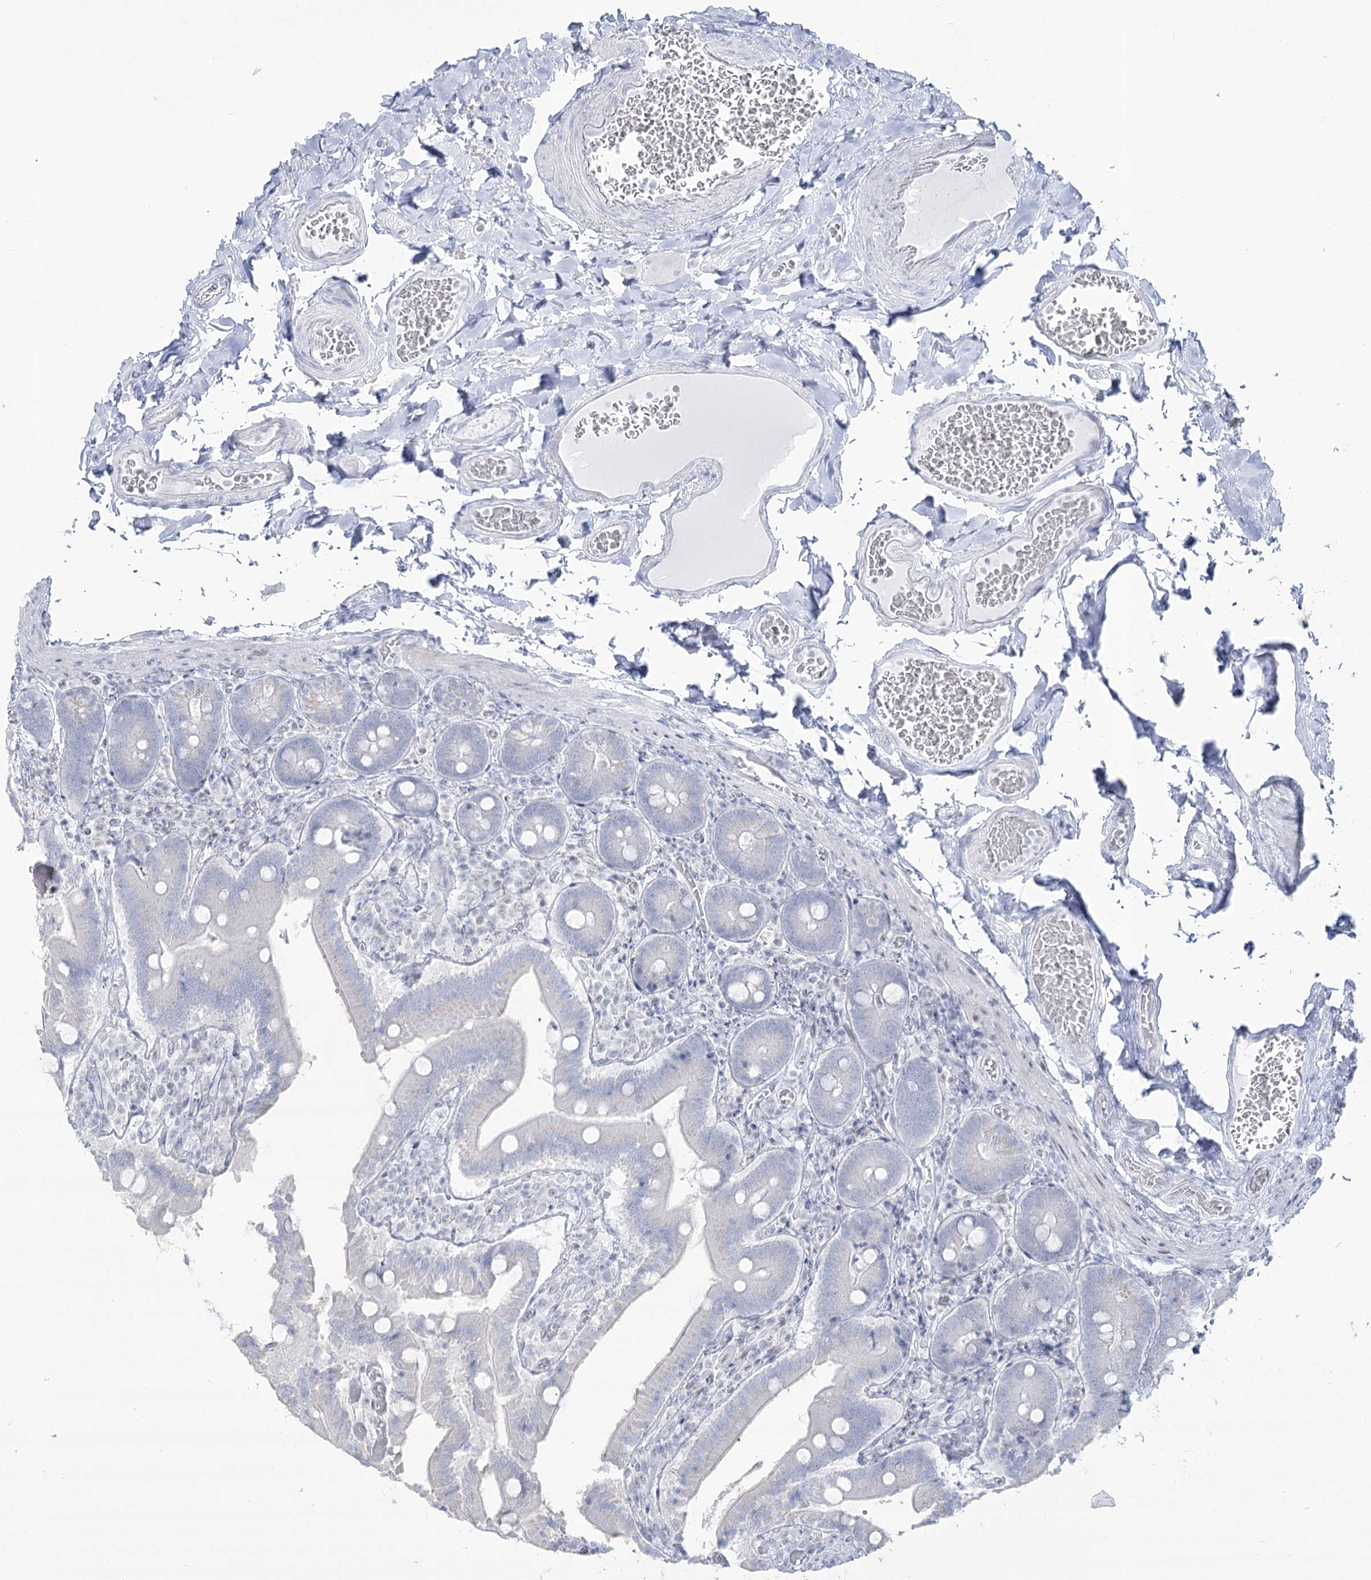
{"staining": {"intensity": "negative", "quantity": "none", "location": "none"}, "tissue": "duodenum", "cell_type": "Glandular cells", "image_type": "normal", "snomed": [{"axis": "morphology", "description": "Normal tissue, NOS"}, {"axis": "topography", "description": "Duodenum"}], "caption": "IHC micrograph of unremarkable human duodenum stained for a protein (brown), which reveals no staining in glandular cells.", "gene": "ZNF843", "patient": {"sex": "female", "age": 62}}